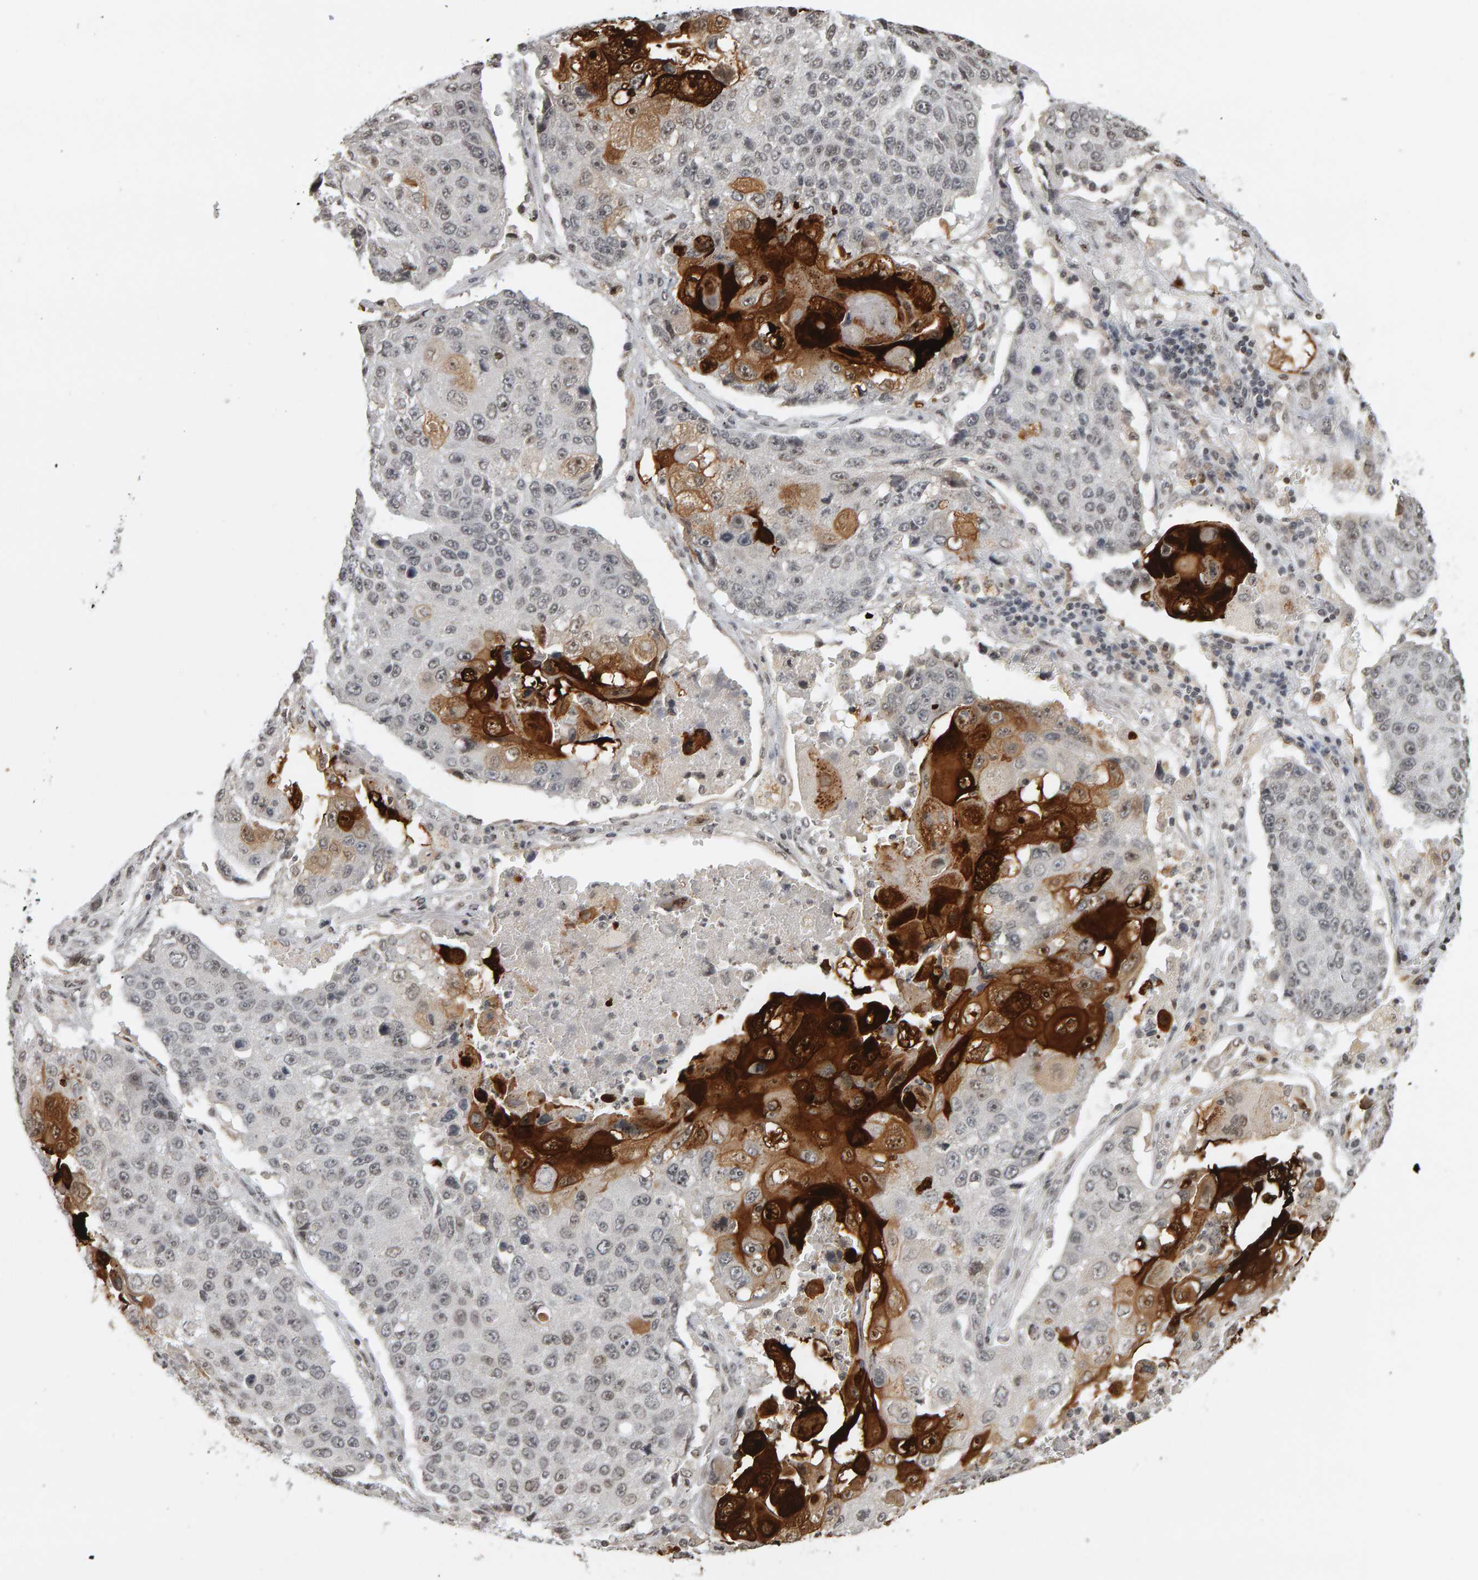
{"staining": {"intensity": "strong", "quantity": "25%-75%", "location": "cytoplasmic/membranous,nuclear"}, "tissue": "lung cancer", "cell_type": "Tumor cells", "image_type": "cancer", "snomed": [{"axis": "morphology", "description": "Squamous cell carcinoma, NOS"}, {"axis": "topography", "description": "Lung"}], "caption": "Tumor cells show strong cytoplasmic/membranous and nuclear expression in approximately 25%-75% of cells in lung cancer (squamous cell carcinoma).", "gene": "TRAM1", "patient": {"sex": "male", "age": 61}}